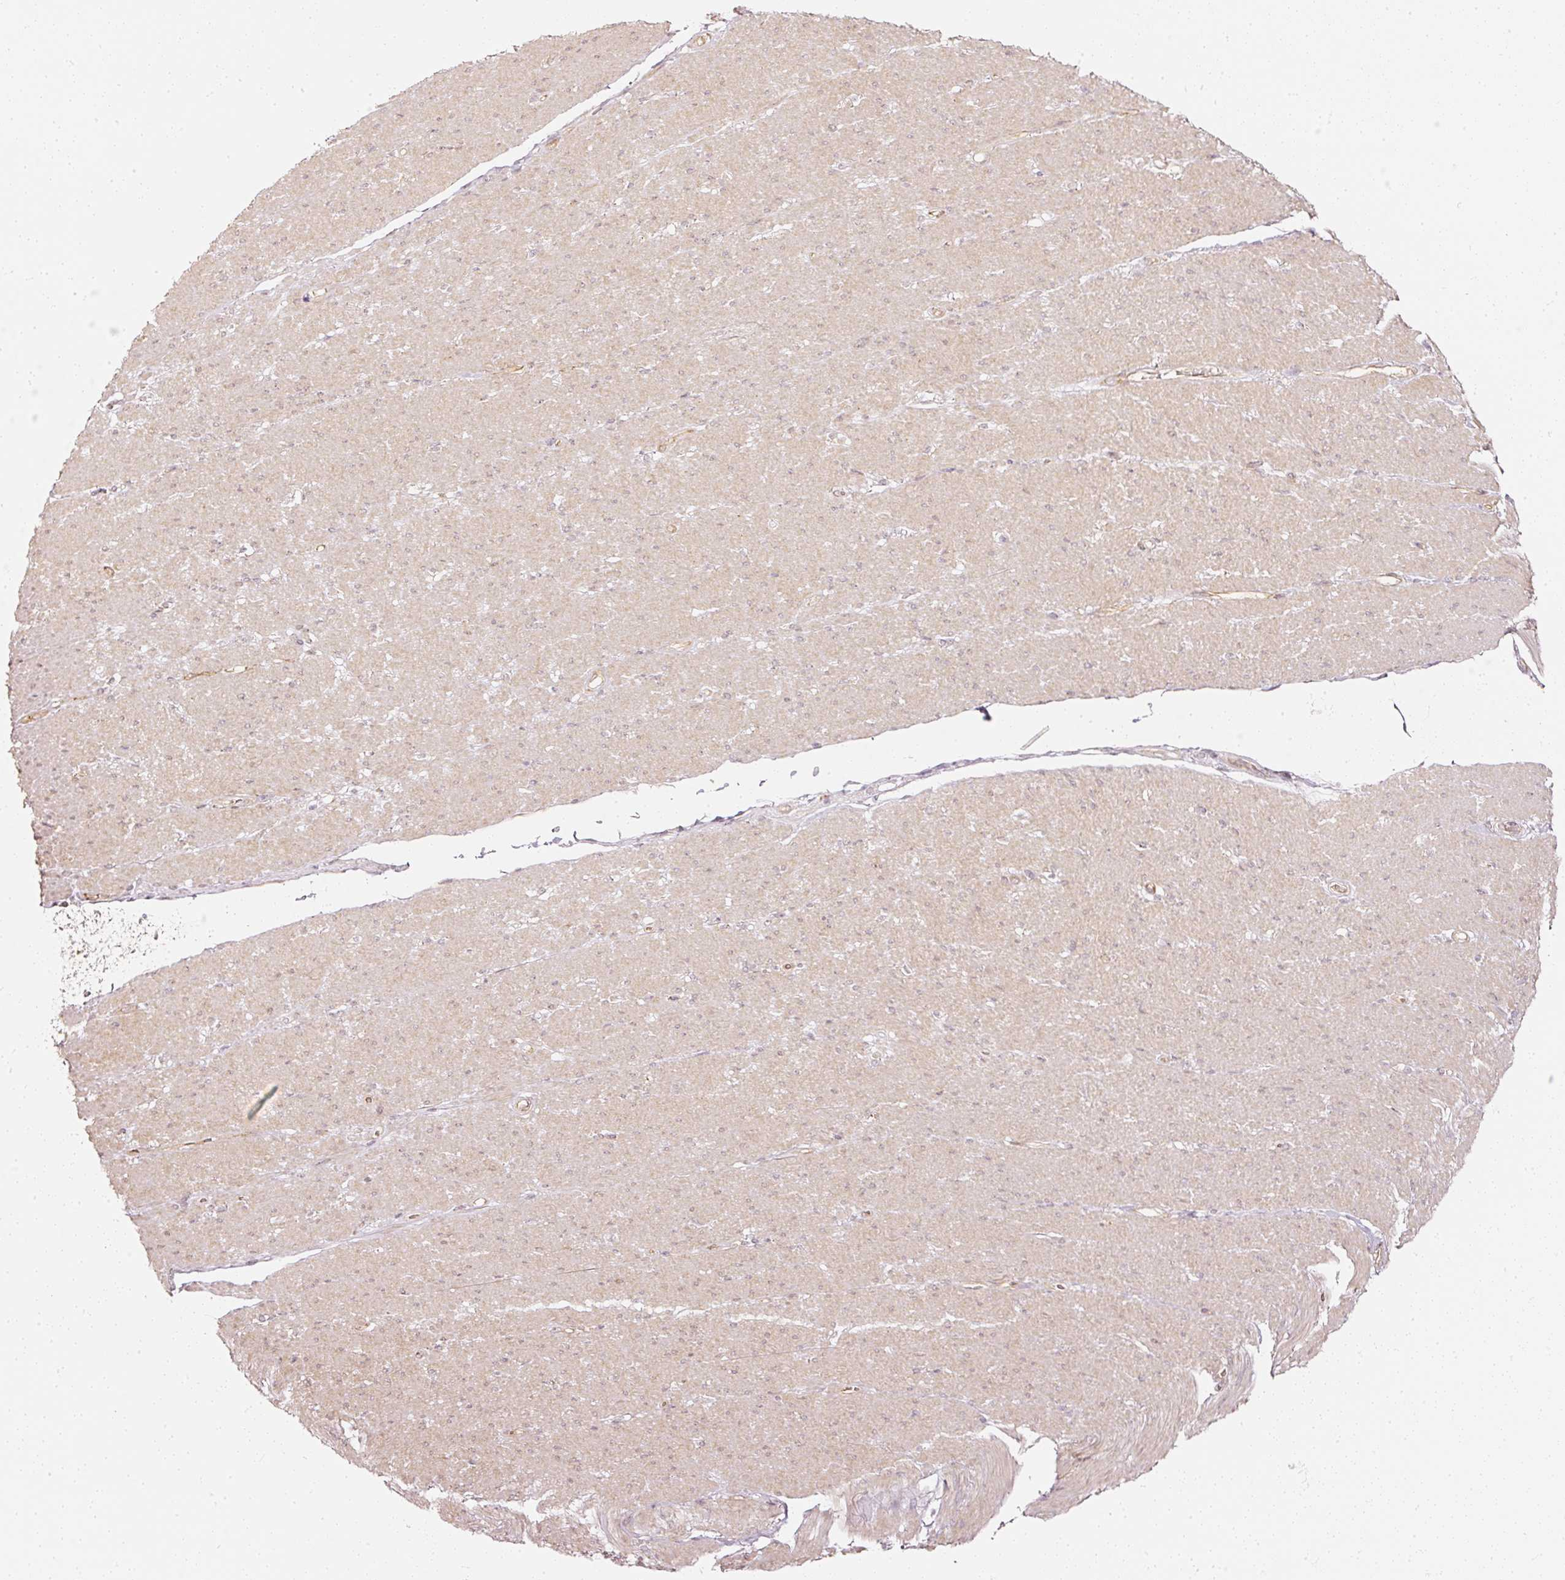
{"staining": {"intensity": "weak", "quantity": ">75%", "location": "cytoplasmic/membranous"}, "tissue": "smooth muscle", "cell_type": "Smooth muscle cells", "image_type": "normal", "snomed": [{"axis": "morphology", "description": "Normal tissue, NOS"}, {"axis": "topography", "description": "Smooth muscle"}, {"axis": "topography", "description": "Rectum"}], "caption": "A brown stain highlights weak cytoplasmic/membranous positivity of a protein in smooth muscle cells of normal smooth muscle.", "gene": "DRD2", "patient": {"sex": "male", "age": 53}}